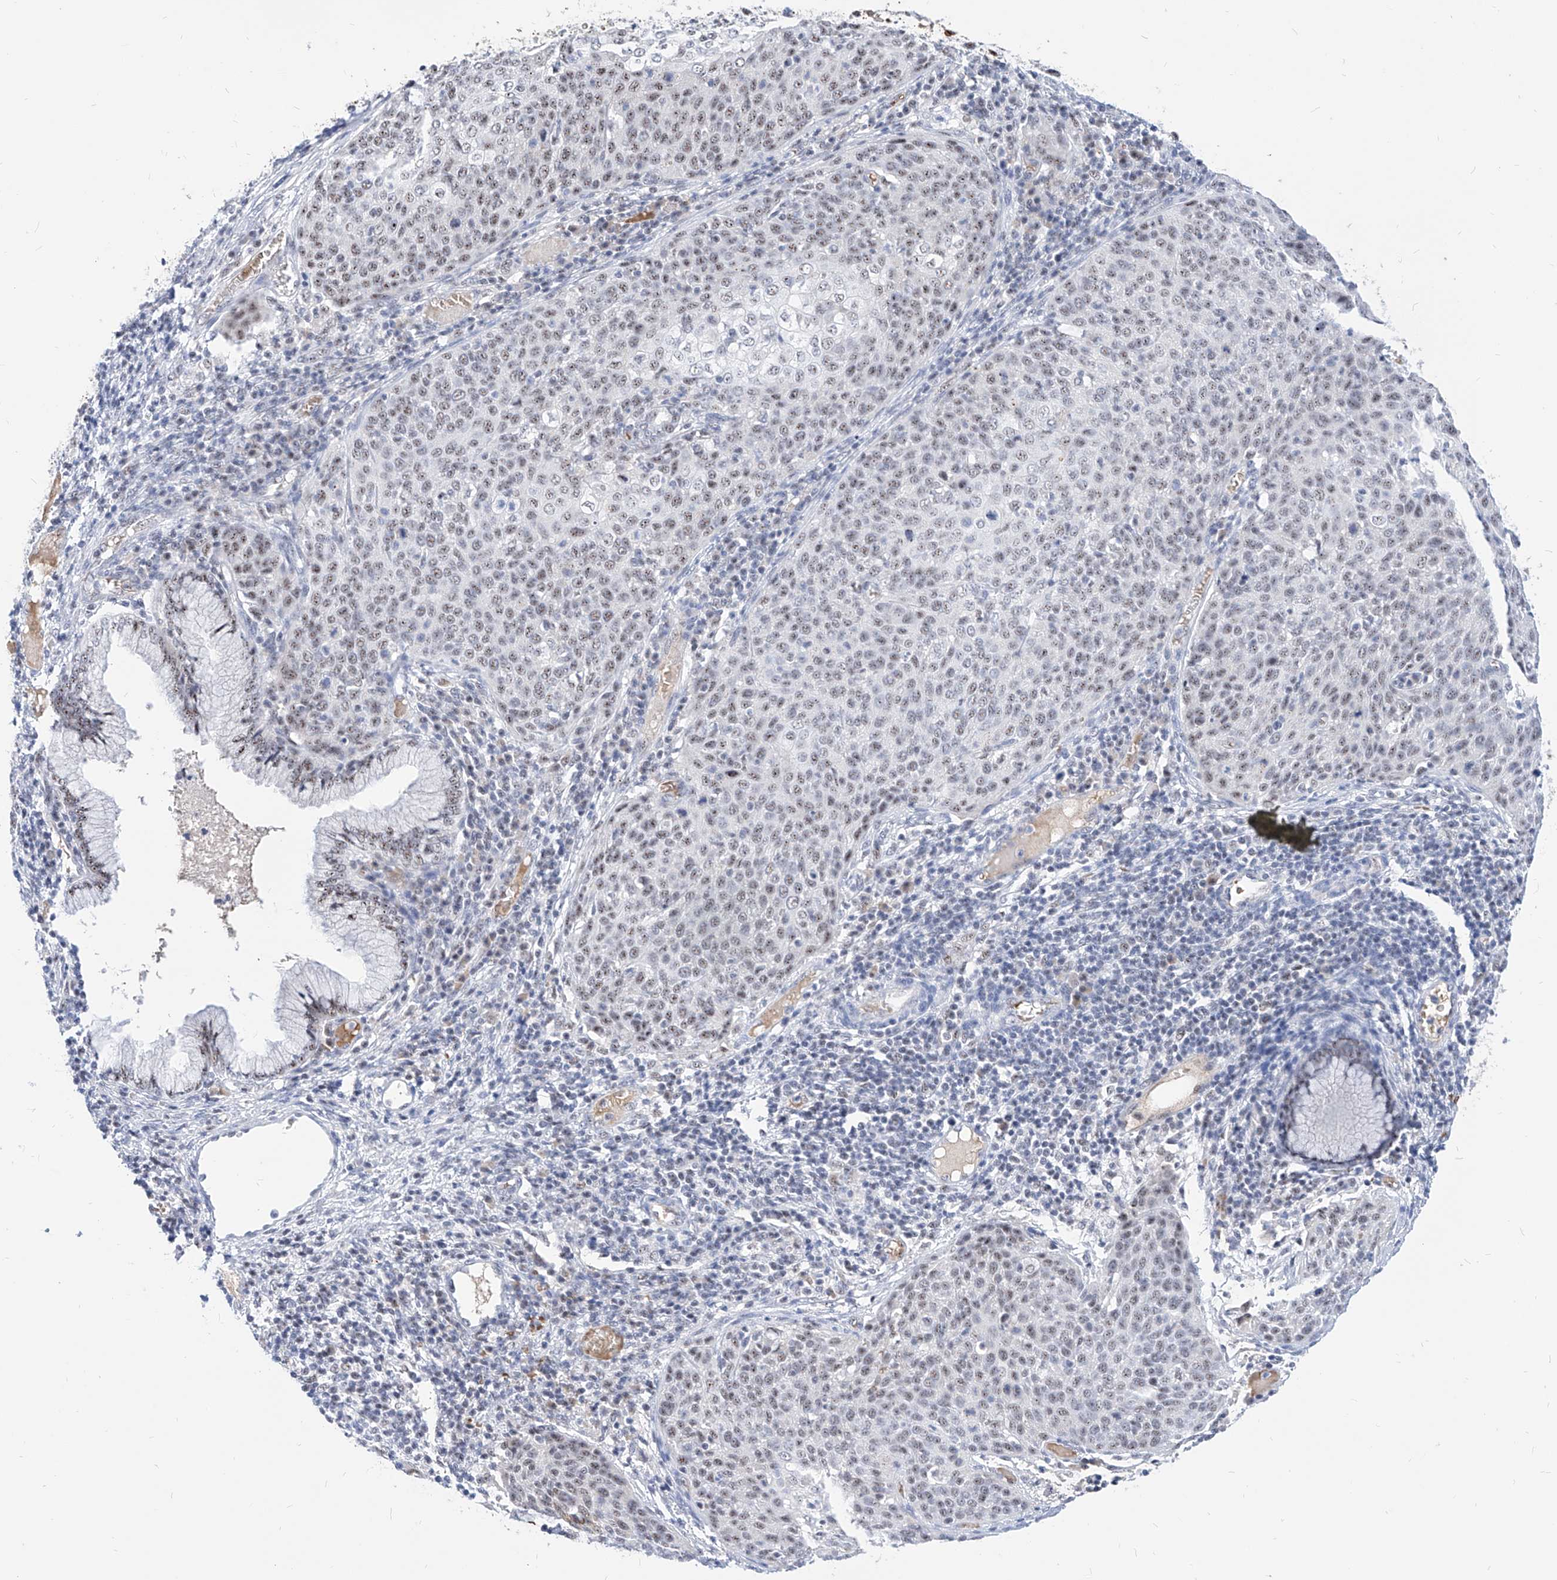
{"staining": {"intensity": "moderate", "quantity": ">75%", "location": "nuclear"}, "tissue": "cervical cancer", "cell_type": "Tumor cells", "image_type": "cancer", "snomed": [{"axis": "morphology", "description": "Squamous cell carcinoma, NOS"}, {"axis": "topography", "description": "Cervix"}], "caption": "About >75% of tumor cells in human cervical cancer reveal moderate nuclear protein positivity as visualized by brown immunohistochemical staining.", "gene": "ZFP42", "patient": {"sex": "female", "age": 38}}